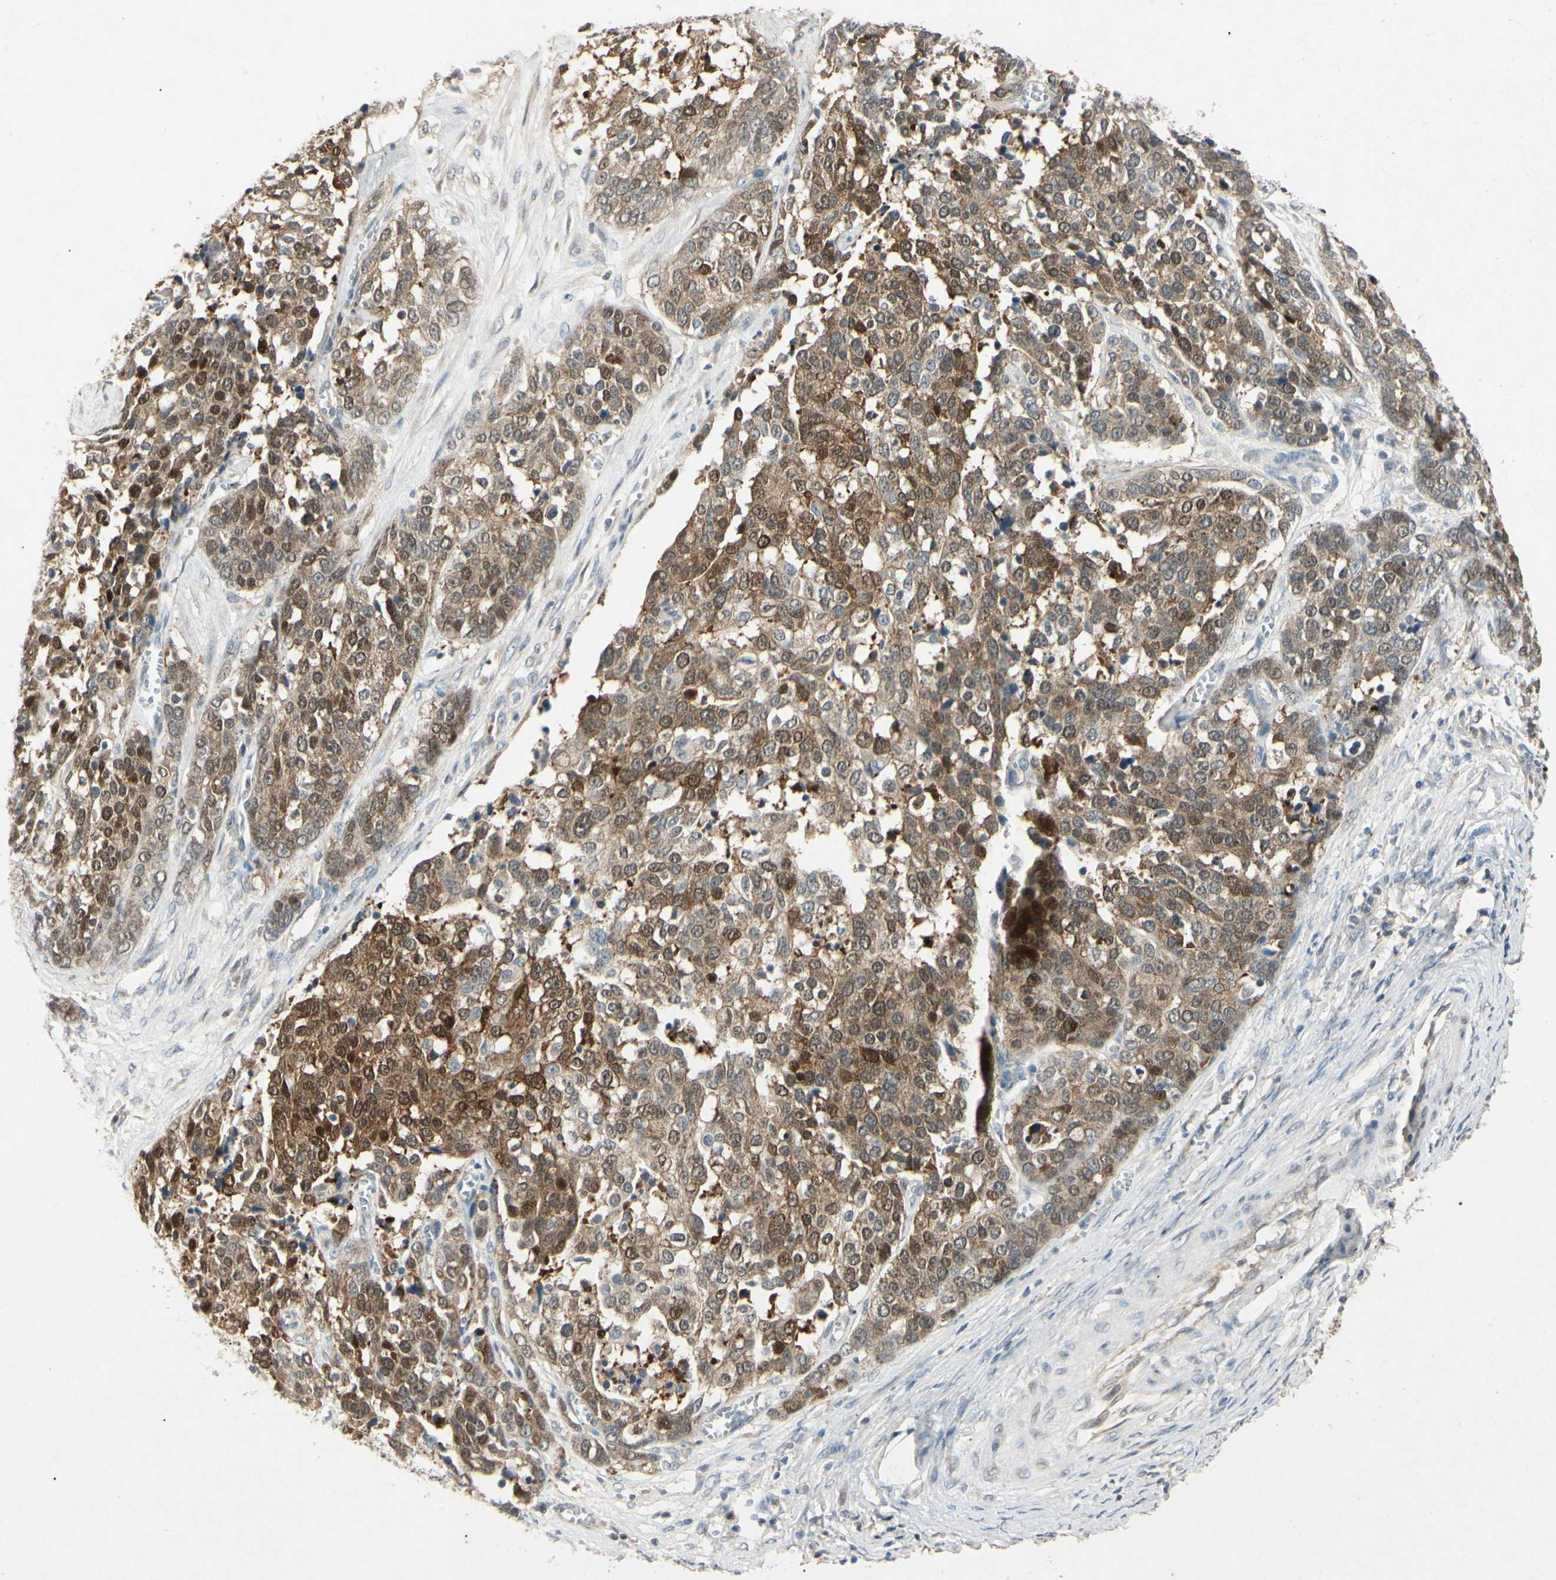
{"staining": {"intensity": "moderate", "quantity": "25%-75%", "location": "cytoplasmic/membranous,nuclear"}, "tissue": "ovarian cancer", "cell_type": "Tumor cells", "image_type": "cancer", "snomed": [{"axis": "morphology", "description": "Cystadenocarcinoma, serous, NOS"}, {"axis": "topography", "description": "Ovary"}], "caption": "Immunohistochemistry (IHC) histopathology image of neoplastic tissue: ovarian serous cystadenocarcinoma stained using IHC exhibits medium levels of moderate protein expression localized specifically in the cytoplasmic/membranous and nuclear of tumor cells, appearing as a cytoplasmic/membranous and nuclear brown color.", "gene": "HSPA1B", "patient": {"sex": "female", "age": 44}}